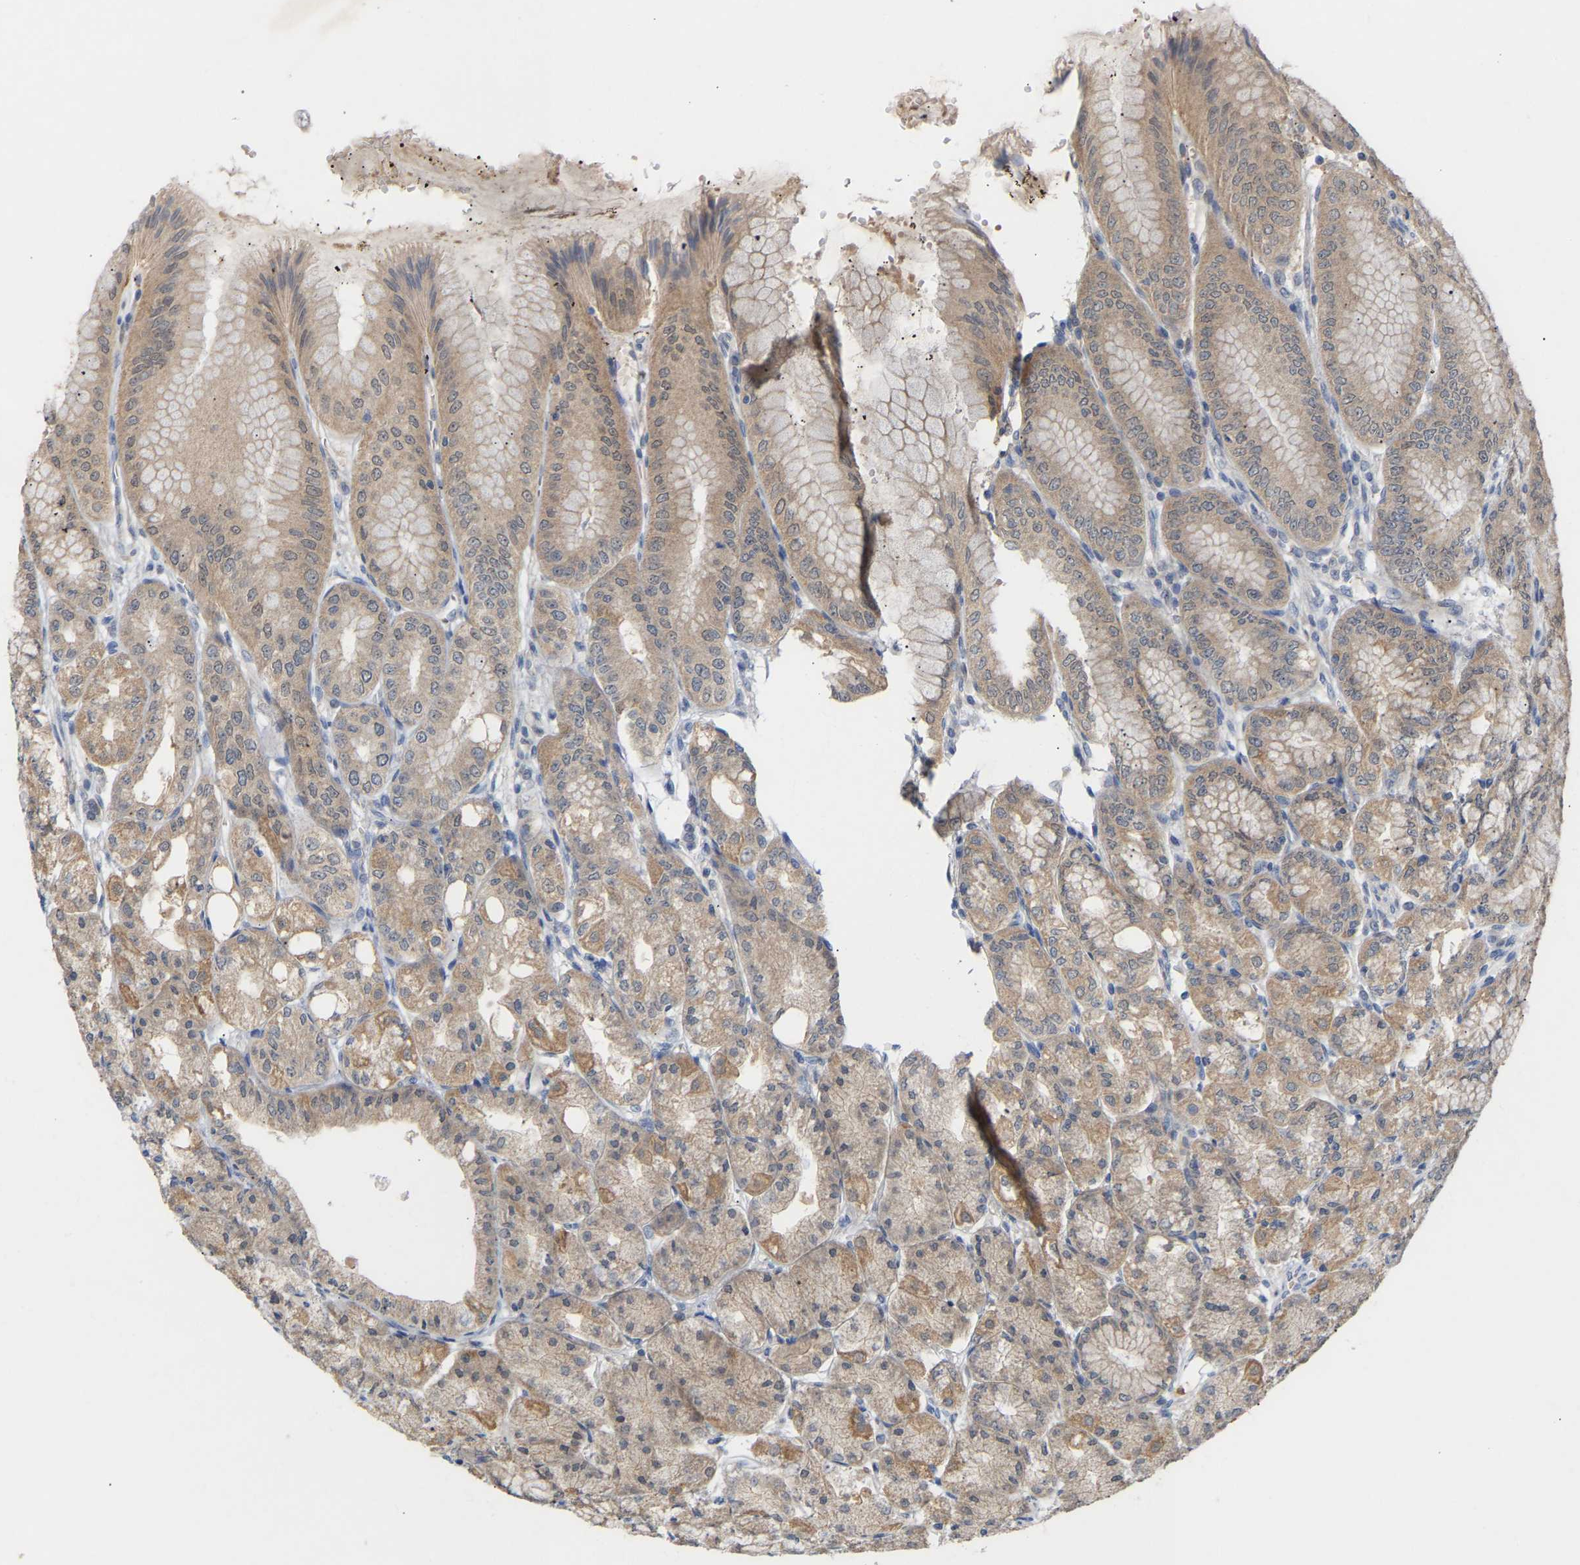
{"staining": {"intensity": "moderate", "quantity": "25%-75%", "location": "cytoplasmic/membranous"}, "tissue": "stomach", "cell_type": "Glandular cells", "image_type": "normal", "snomed": [{"axis": "morphology", "description": "Normal tissue, NOS"}, {"axis": "topography", "description": "Stomach, lower"}], "caption": "Stomach stained for a protein displays moderate cytoplasmic/membranous positivity in glandular cells. (DAB IHC, brown staining for protein, blue staining for nuclei).", "gene": "TPMT", "patient": {"sex": "male", "age": 71}}